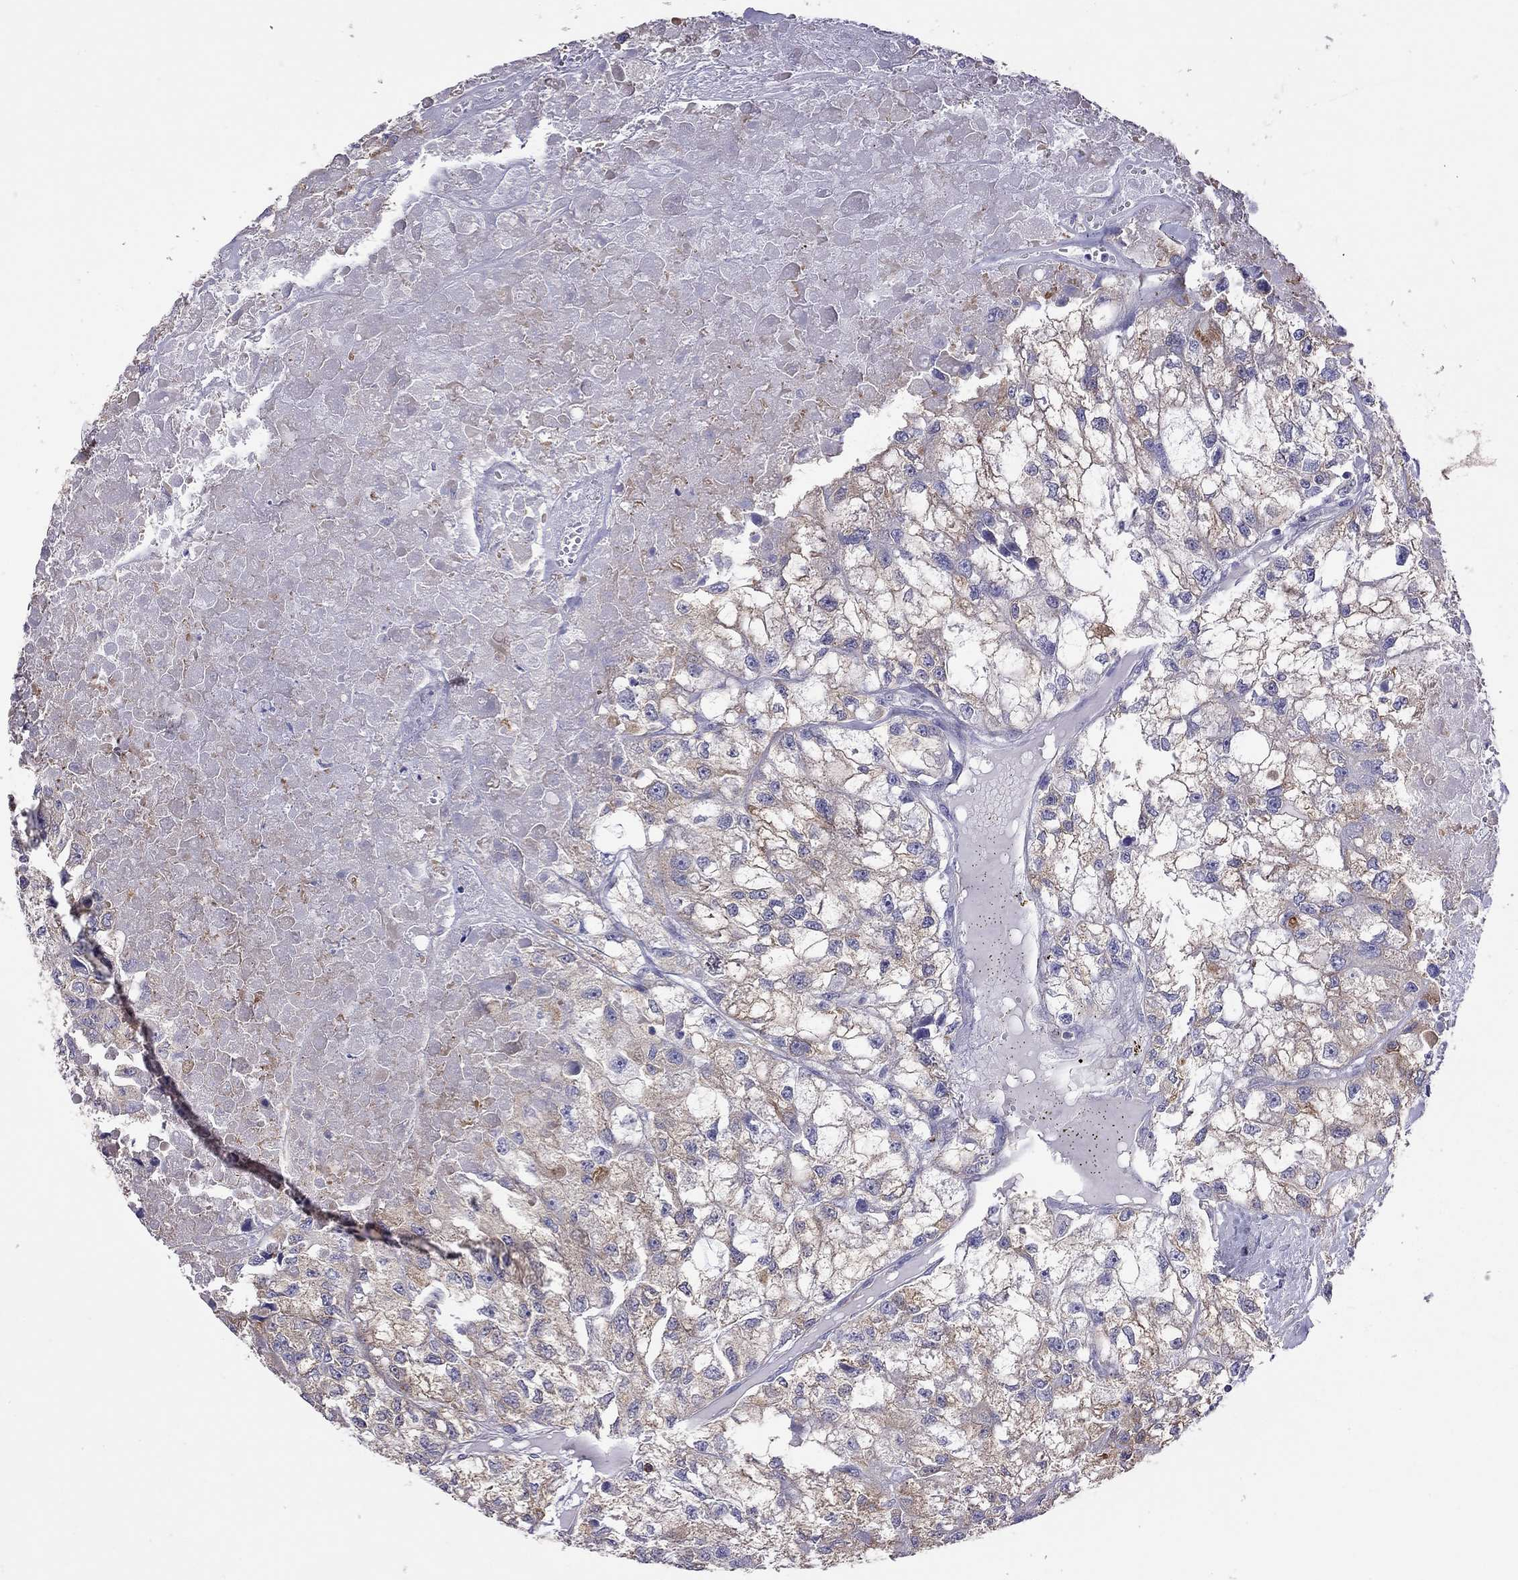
{"staining": {"intensity": "weak", "quantity": ">75%", "location": "cytoplasmic/membranous"}, "tissue": "renal cancer", "cell_type": "Tumor cells", "image_type": "cancer", "snomed": [{"axis": "morphology", "description": "Adenocarcinoma, NOS"}, {"axis": "topography", "description": "Kidney"}], "caption": "DAB (3,3'-diaminobenzidine) immunohistochemical staining of adenocarcinoma (renal) exhibits weak cytoplasmic/membranous protein expression in approximately >75% of tumor cells. (Stains: DAB (3,3'-diaminobenzidine) in brown, nuclei in blue, Microscopy: brightfield microscopy at high magnification).", "gene": "ALOX15B", "patient": {"sex": "male", "age": 56}}